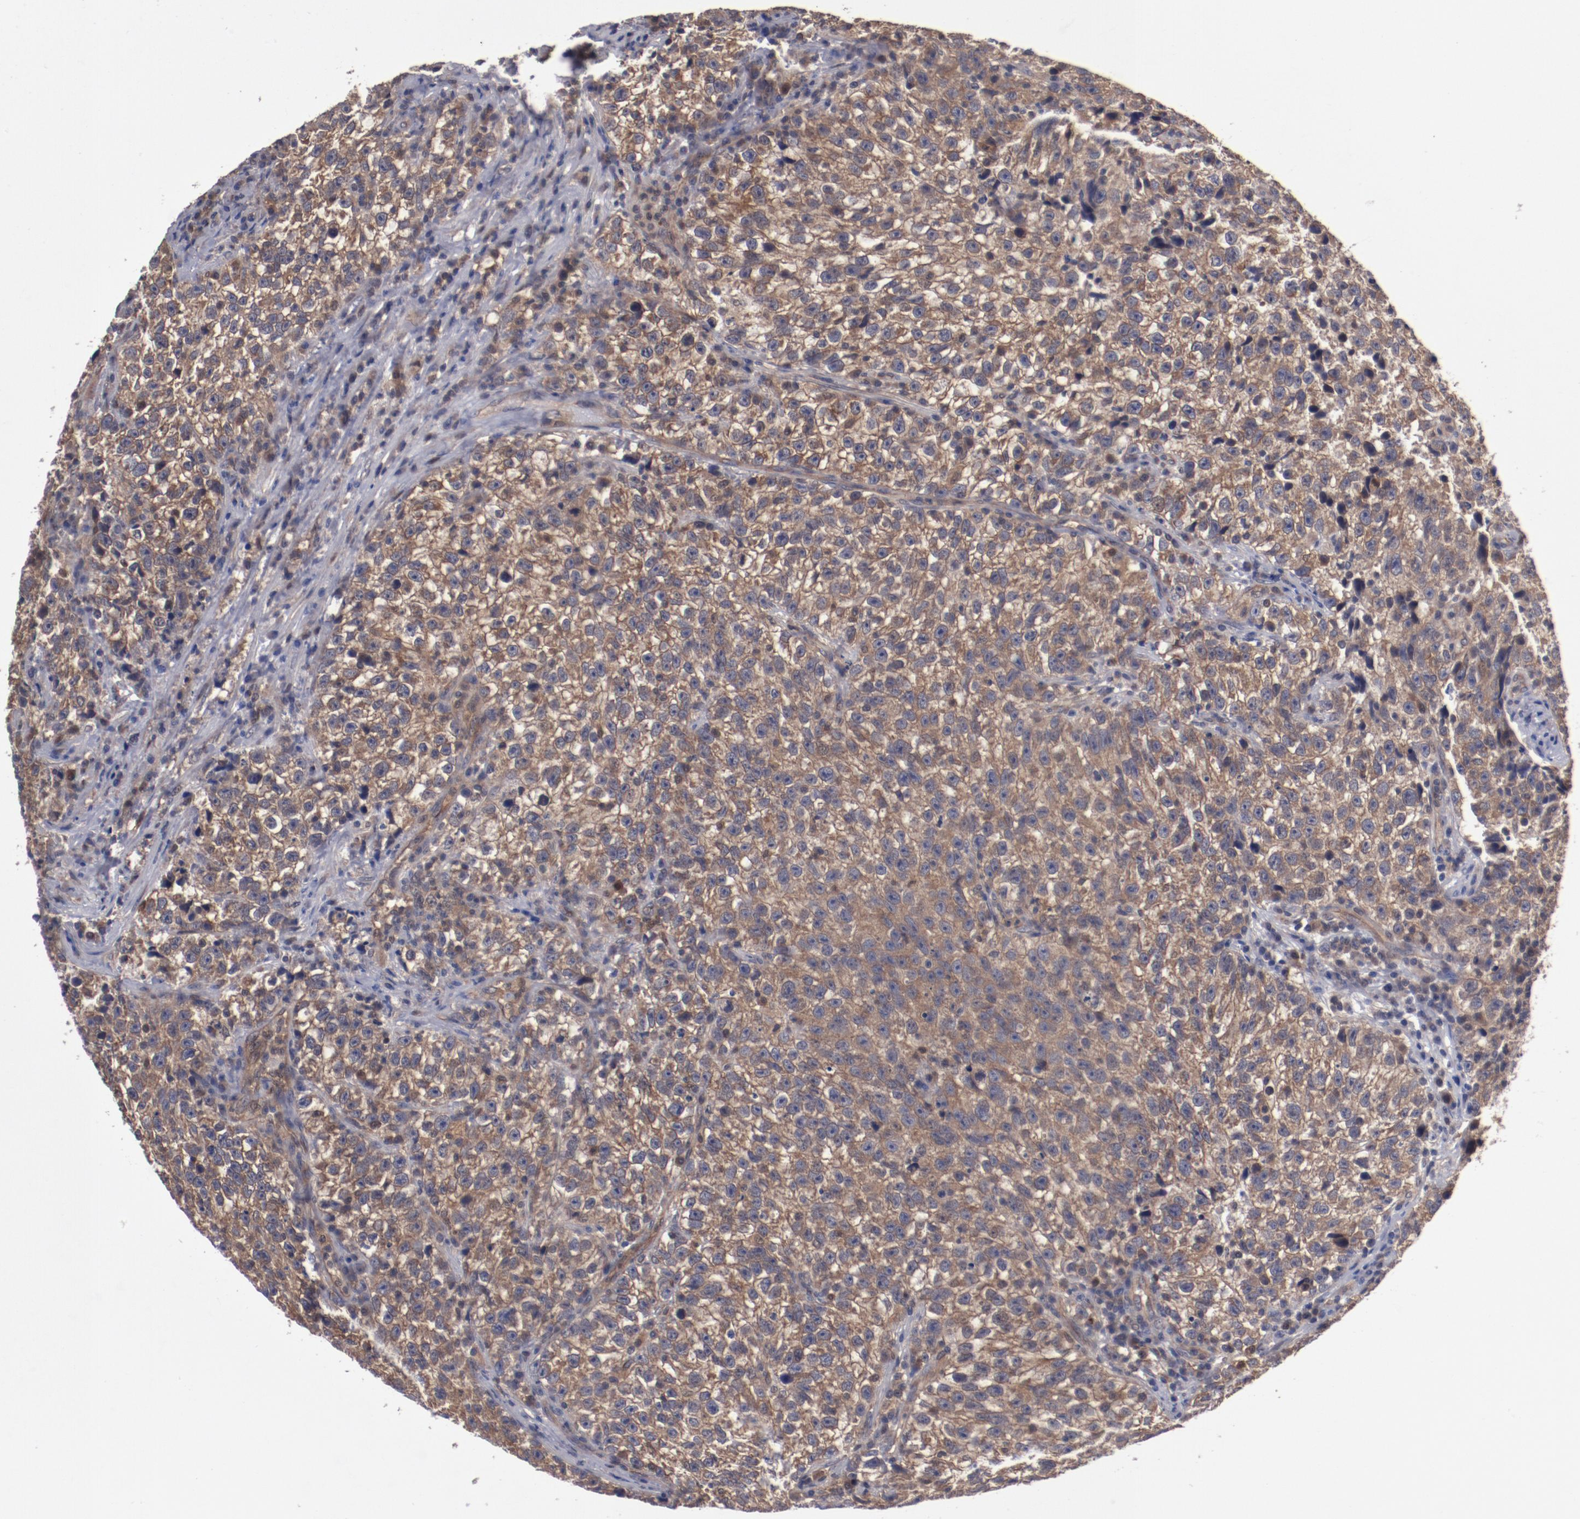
{"staining": {"intensity": "moderate", "quantity": ">75%", "location": "cytoplasmic/membranous"}, "tissue": "testis cancer", "cell_type": "Tumor cells", "image_type": "cancer", "snomed": [{"axis": "morphology", "description": "Seminoma, NOS"}, {"axis": "topography", "description": "Testis"}], "caption": "Protein expression analysis of seminoma (testis) exhibits moderate cytoplasmic/membranous staining in about >75% of tumor cells.", "gene": "DNAAF2", "patient": {"sex": "male", "age": 38}}